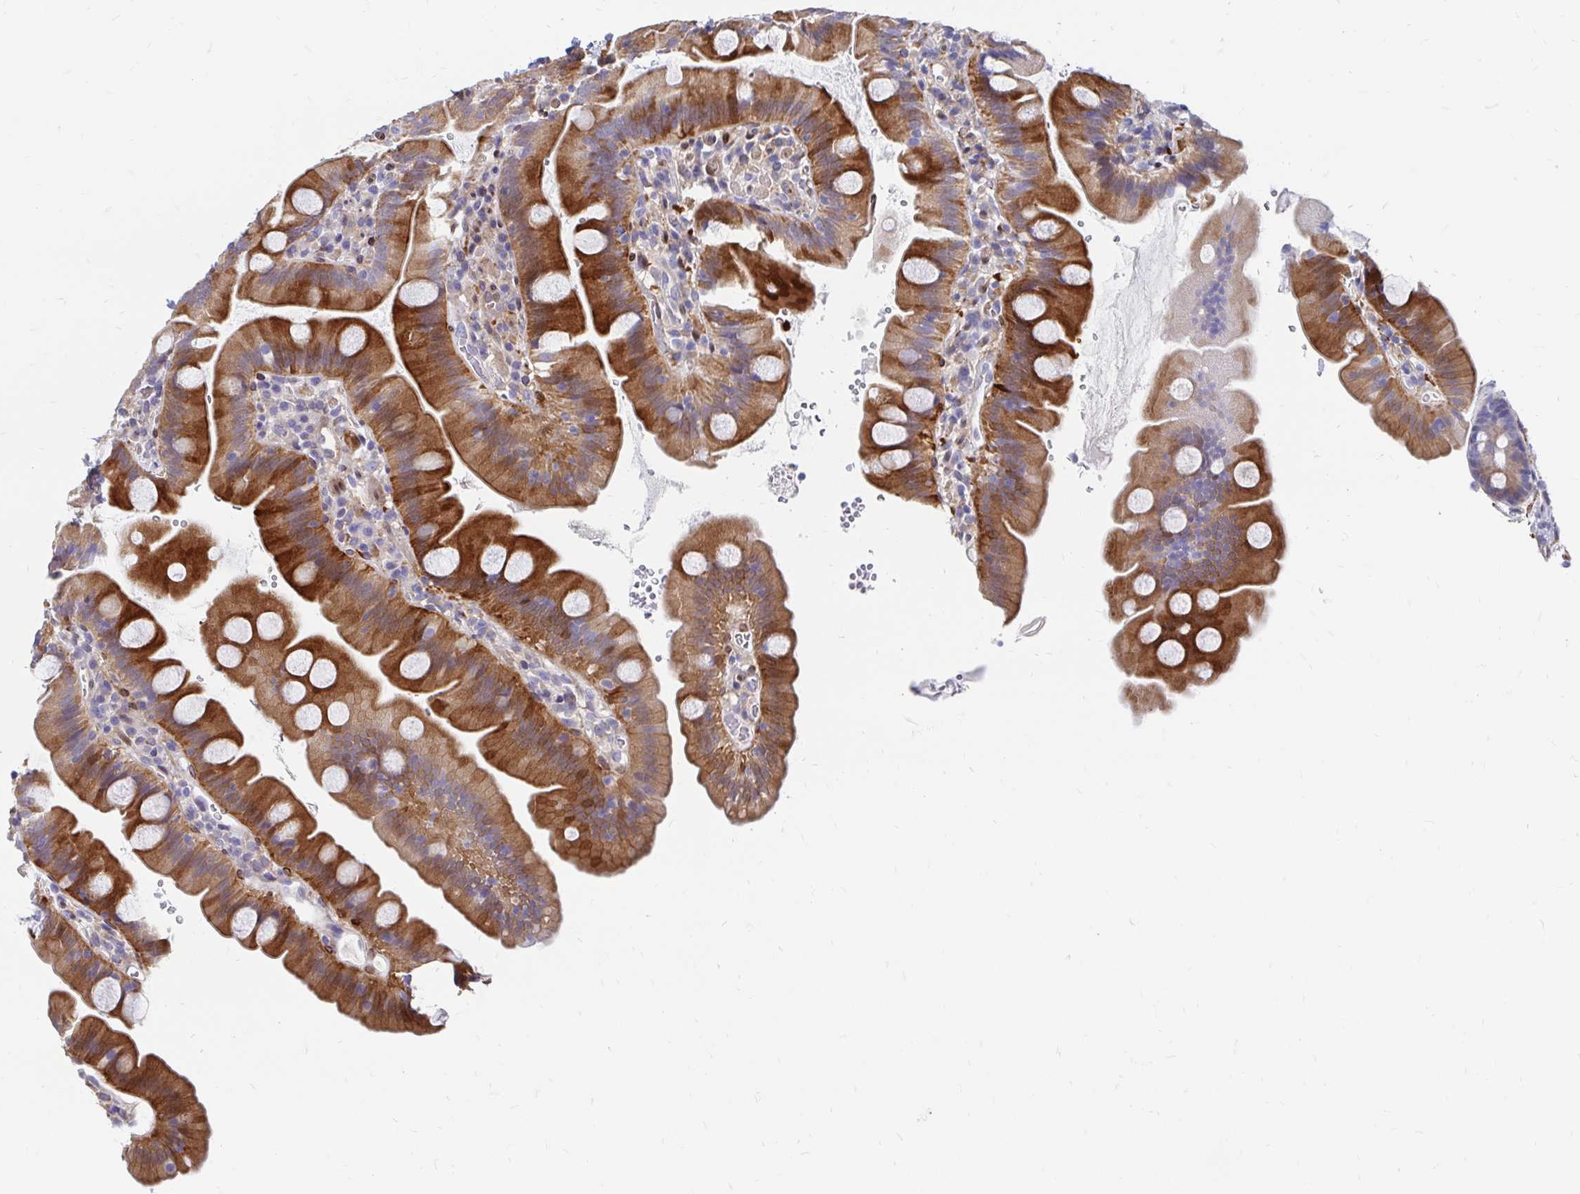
{"staining": {"intensity": "strong", "quantity": "25%-75%", "location": "cytoplasmic/membranous"}, "tissue": "small intestine", "cell_type": "Glandular cells", "image_type": "normal", "snomed": [{"axis": "morphology", "description": "Normal tissue, NOS"}, {"axis": "topography", "description": "Small intestine"}], "caption": "A high amount of strong cytoplasmic/membranous expression is identified in about 25%-75% of glandular cells in unremarkable small intestine. (brown staining indicates protein expression, while blue staining denotes nuclei).", "gene": "CDKL1", "patient": {"sex": "female", "age": 68}}